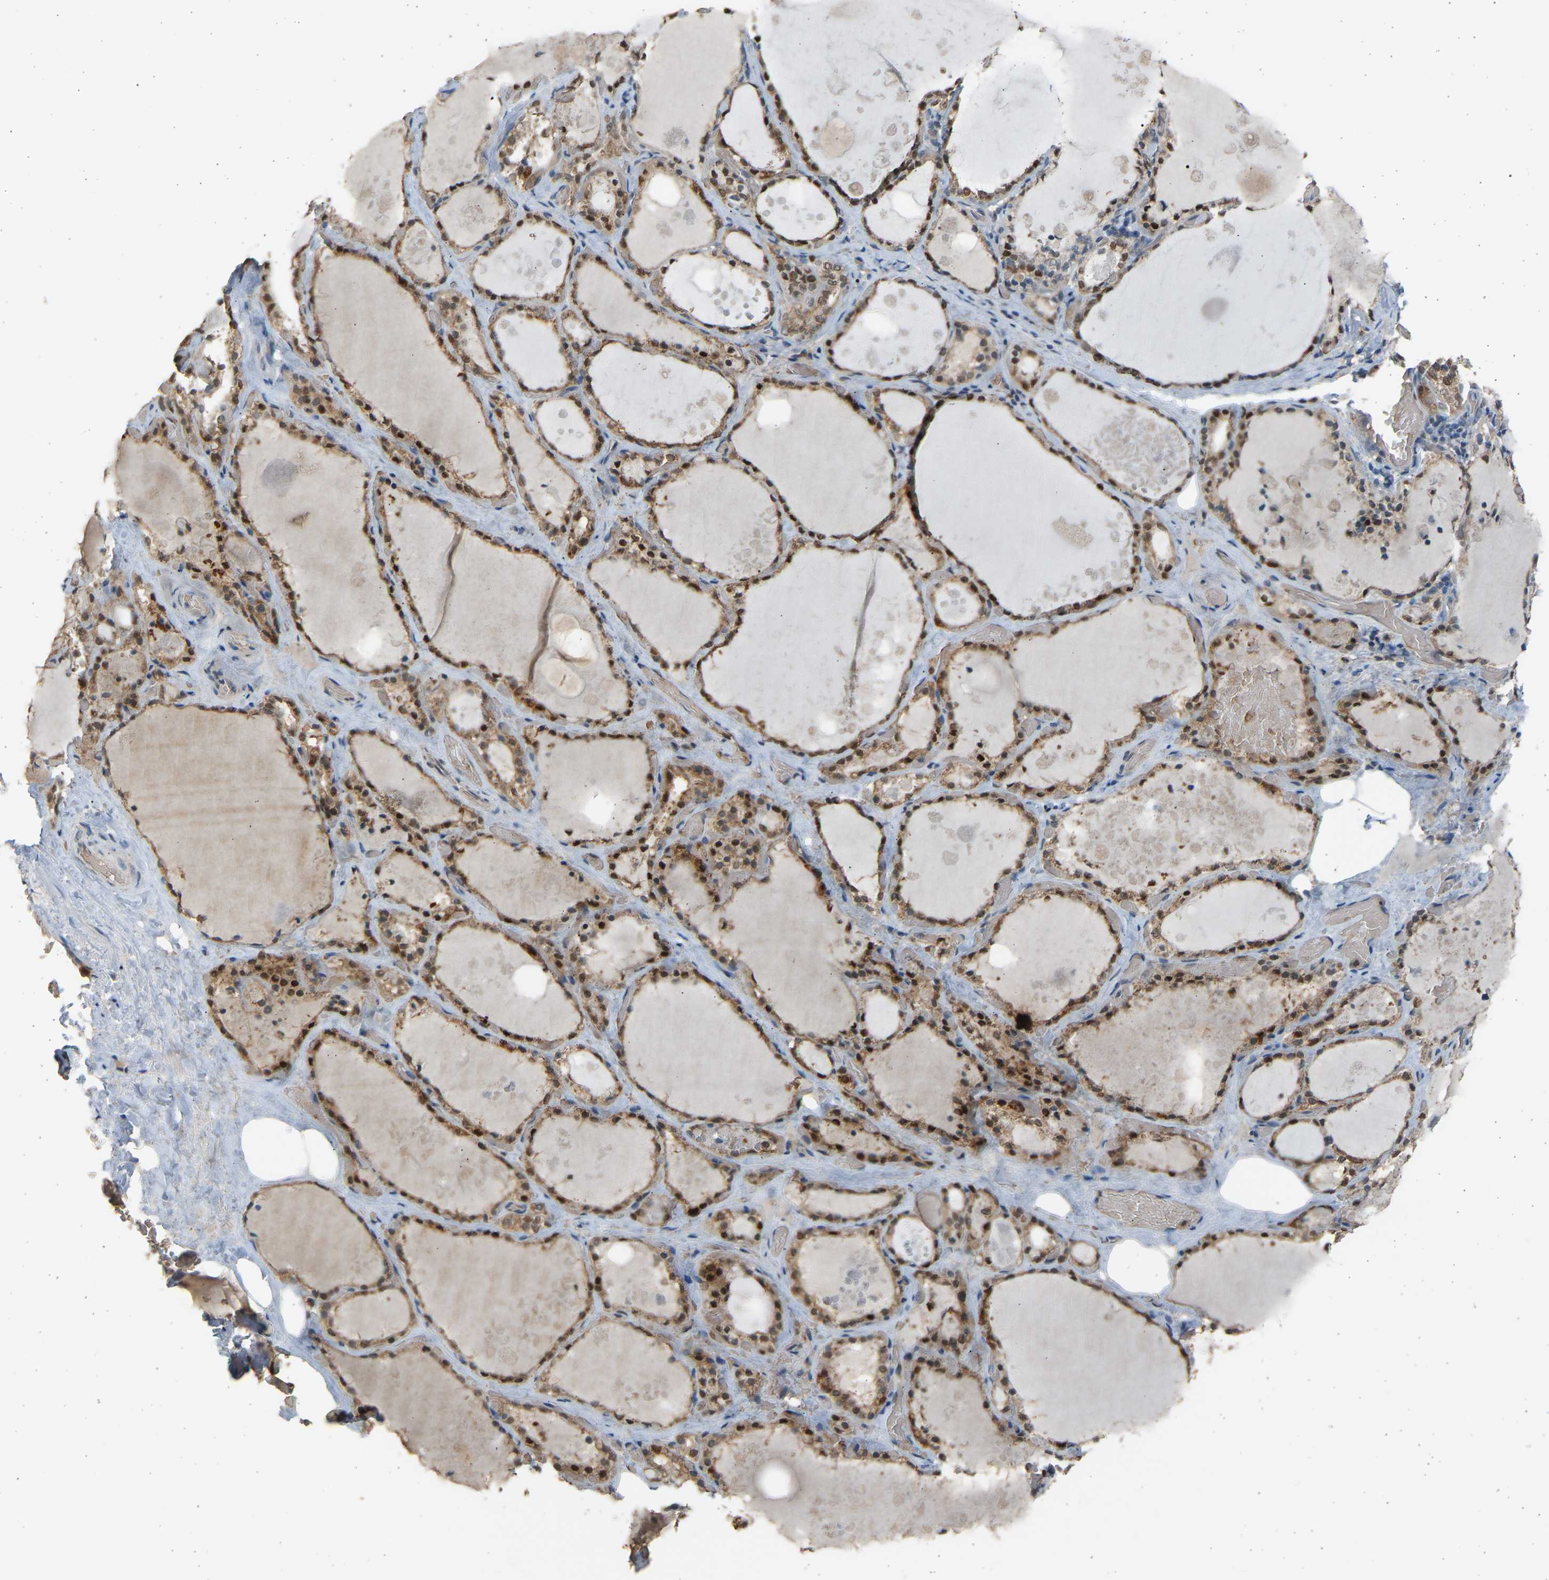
{"staining": {"intensity": "strong", "quantity": ">75%", "location": "cytoplasmic/membranous"}, "tissue": "thyroid gland", "cell_type": "Glandular cells", "image_type": "normal", "snomed": [{"axis": "morphology", "description": "Normal tissue, NOS"}, {"axis": "topography", "description": "Thyroid gland"}], "caption": "Immunohistochemical staining of benign human thyroid gland reveals >75% levels of strong cytoplasmic/membranous protein positivity in about >75% of glandular cells.", "gene": "BIRC2", "patient": {"sex": "male", "age": 61}}